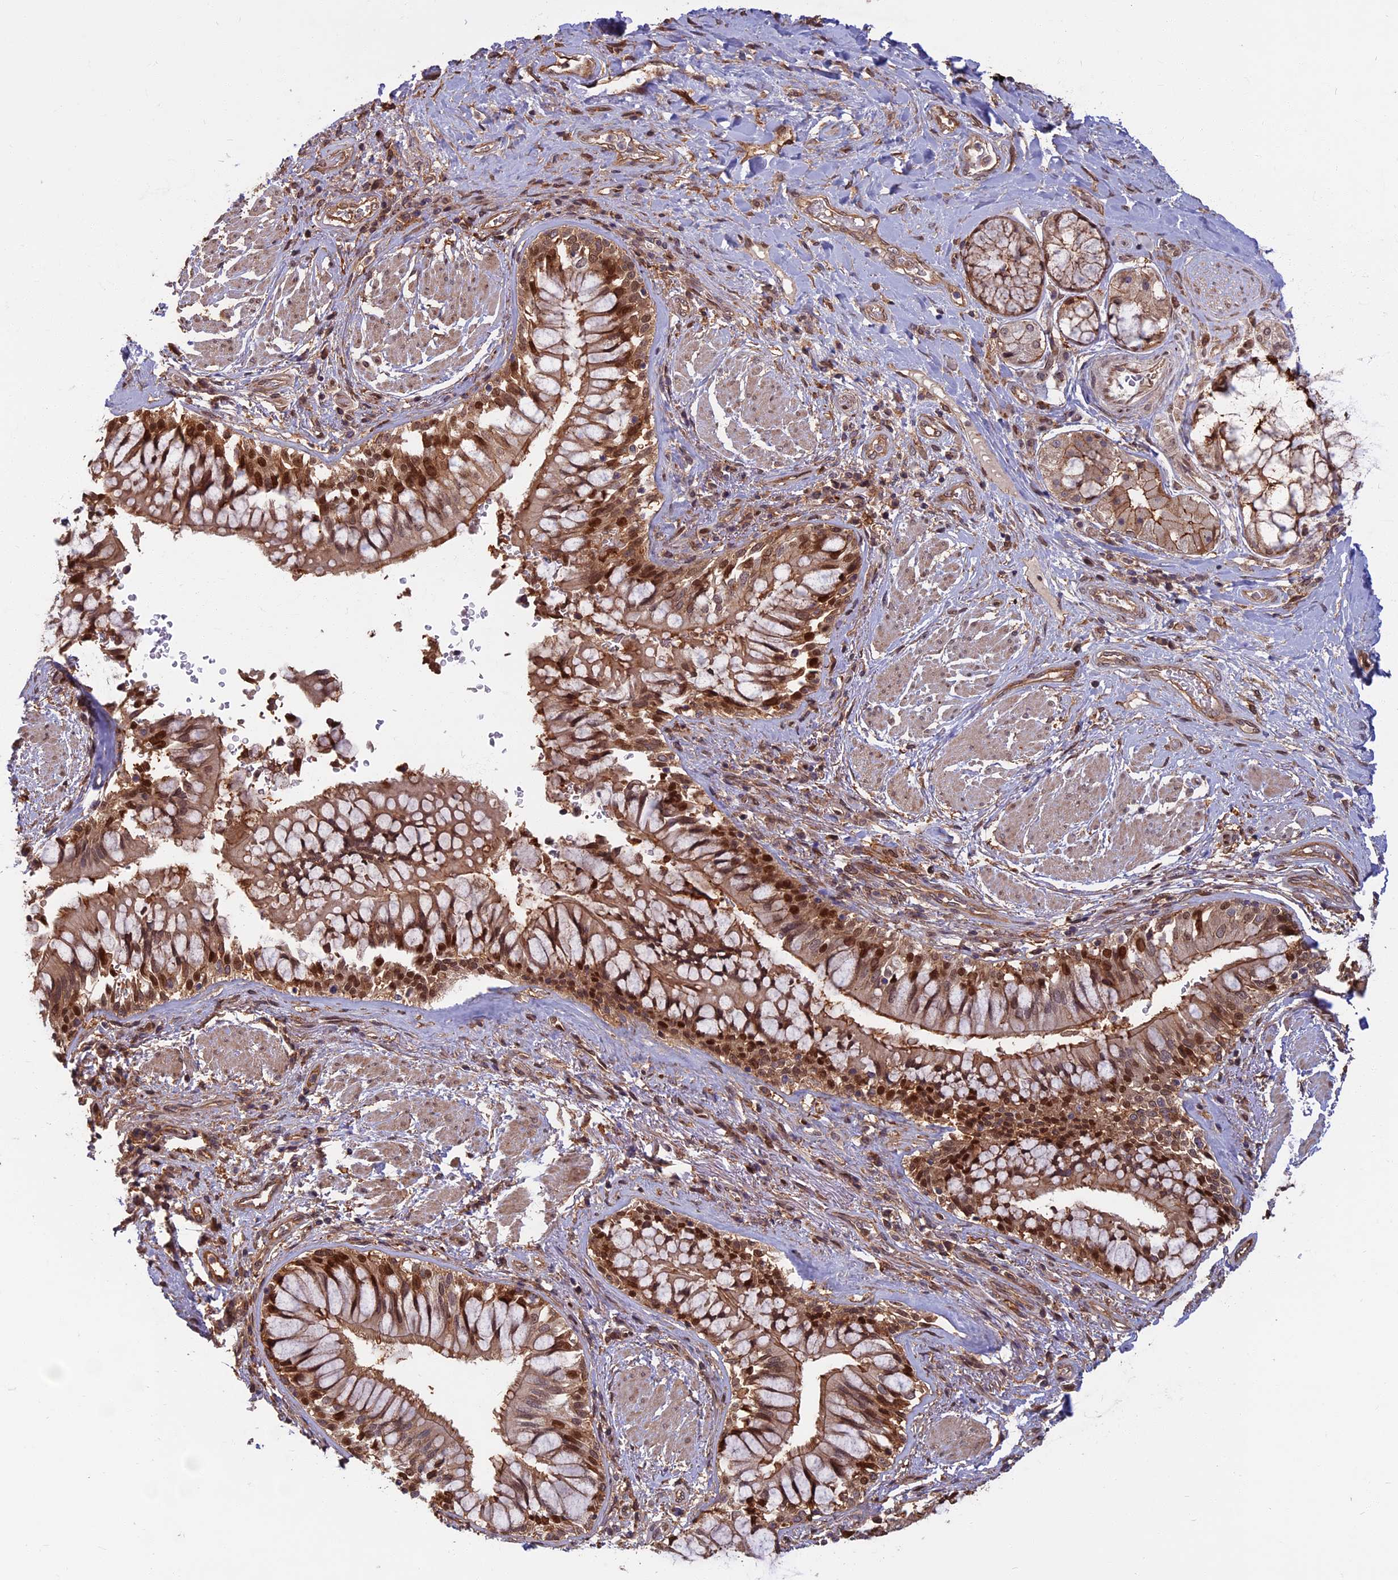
{"staining": {"intensity": "strong", "quantity": "25%-75%", "location": "cytoplasmic/membranous"}, "tissue": "soft tissue", "cell_type": "Chondrocytes", "image_type": "normal", "snomed": [{"axis": "morphology", "description": "Normal tissue, NOS"}, {"axis": "morphology", "description": "Squamous cell carcinoma, NOS"}, {"axis": "topography", "description": "Bronchus"}, {"axis": "topography", "description": "Lung"}], "caption": "Unremarkable soft tissue was stained to show a protein in brown. There is high levels of strong cytoplasmic/membranous expression in approximately 25%-75% of chondrocytes. The protein is stained brown, and the nuclei are stained in blue (DAB (3,3'-diaminobenzidine) IHC with brightfield microscopy, high magnification).", "gene": "SPG11", "patient": {"sex": "male", "age": 64}}